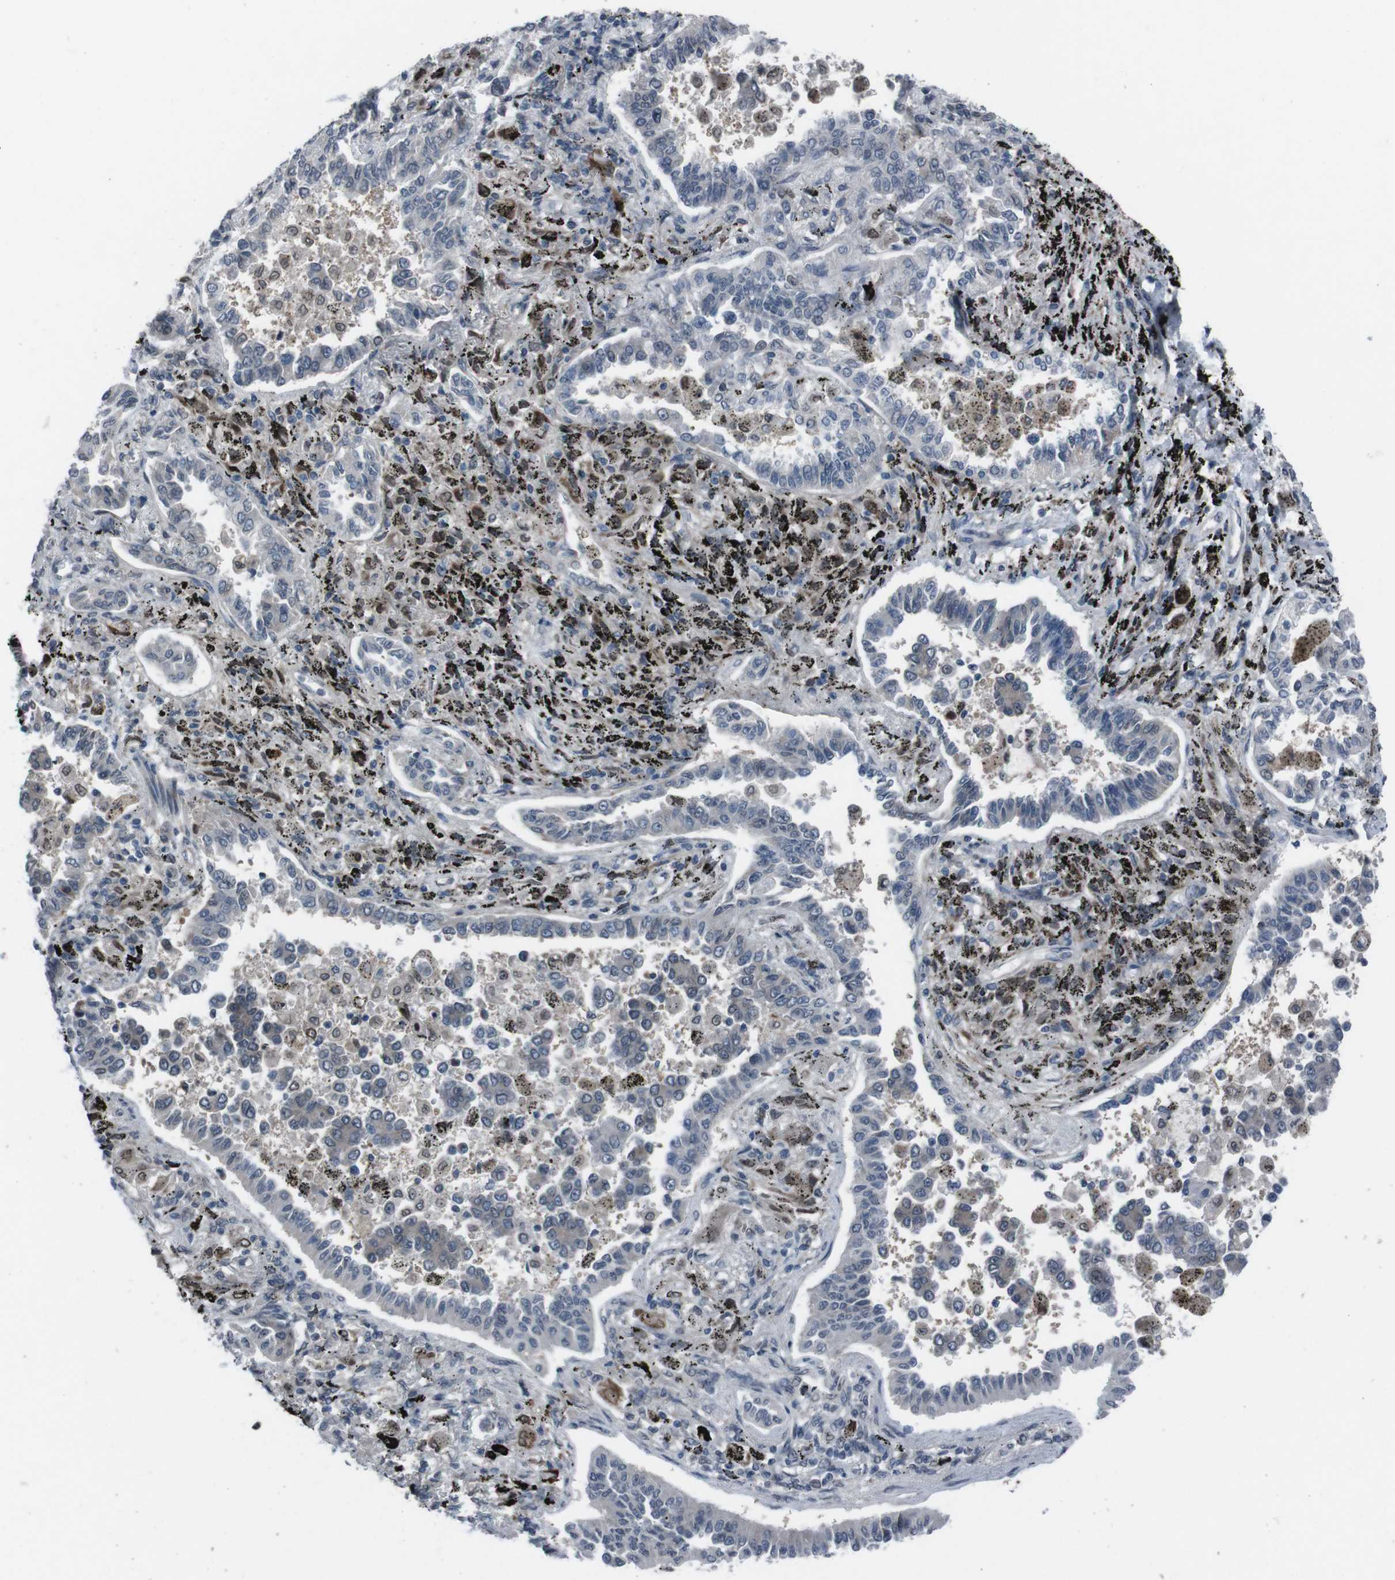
{"staining": {"intensity": "negative", "quantity": "none", "location": "none"}, "tissue": "lung cancer", "cell_type": "Tumor cells", "image_type": "cancer", "snomed": [{"axis": "morphology", "description": "Normal tissue, NOS"}, {"axis": "morphology", "description": "Adenocarcinoma, NOS"}, {"axis": "topography", "description": "Lung"}], "caption": "This is a micrograph of immunohistochemistry staining of lung cancer (adenocarcinoma), which shows no positivity in tumor cells. (Brightfield microscopy of DAB (3,3'-diaminobenzidine) immunohistochemistry at high magnification).", "gene": "SS18L1", "patient": {"sex": "male", "age": 59}}